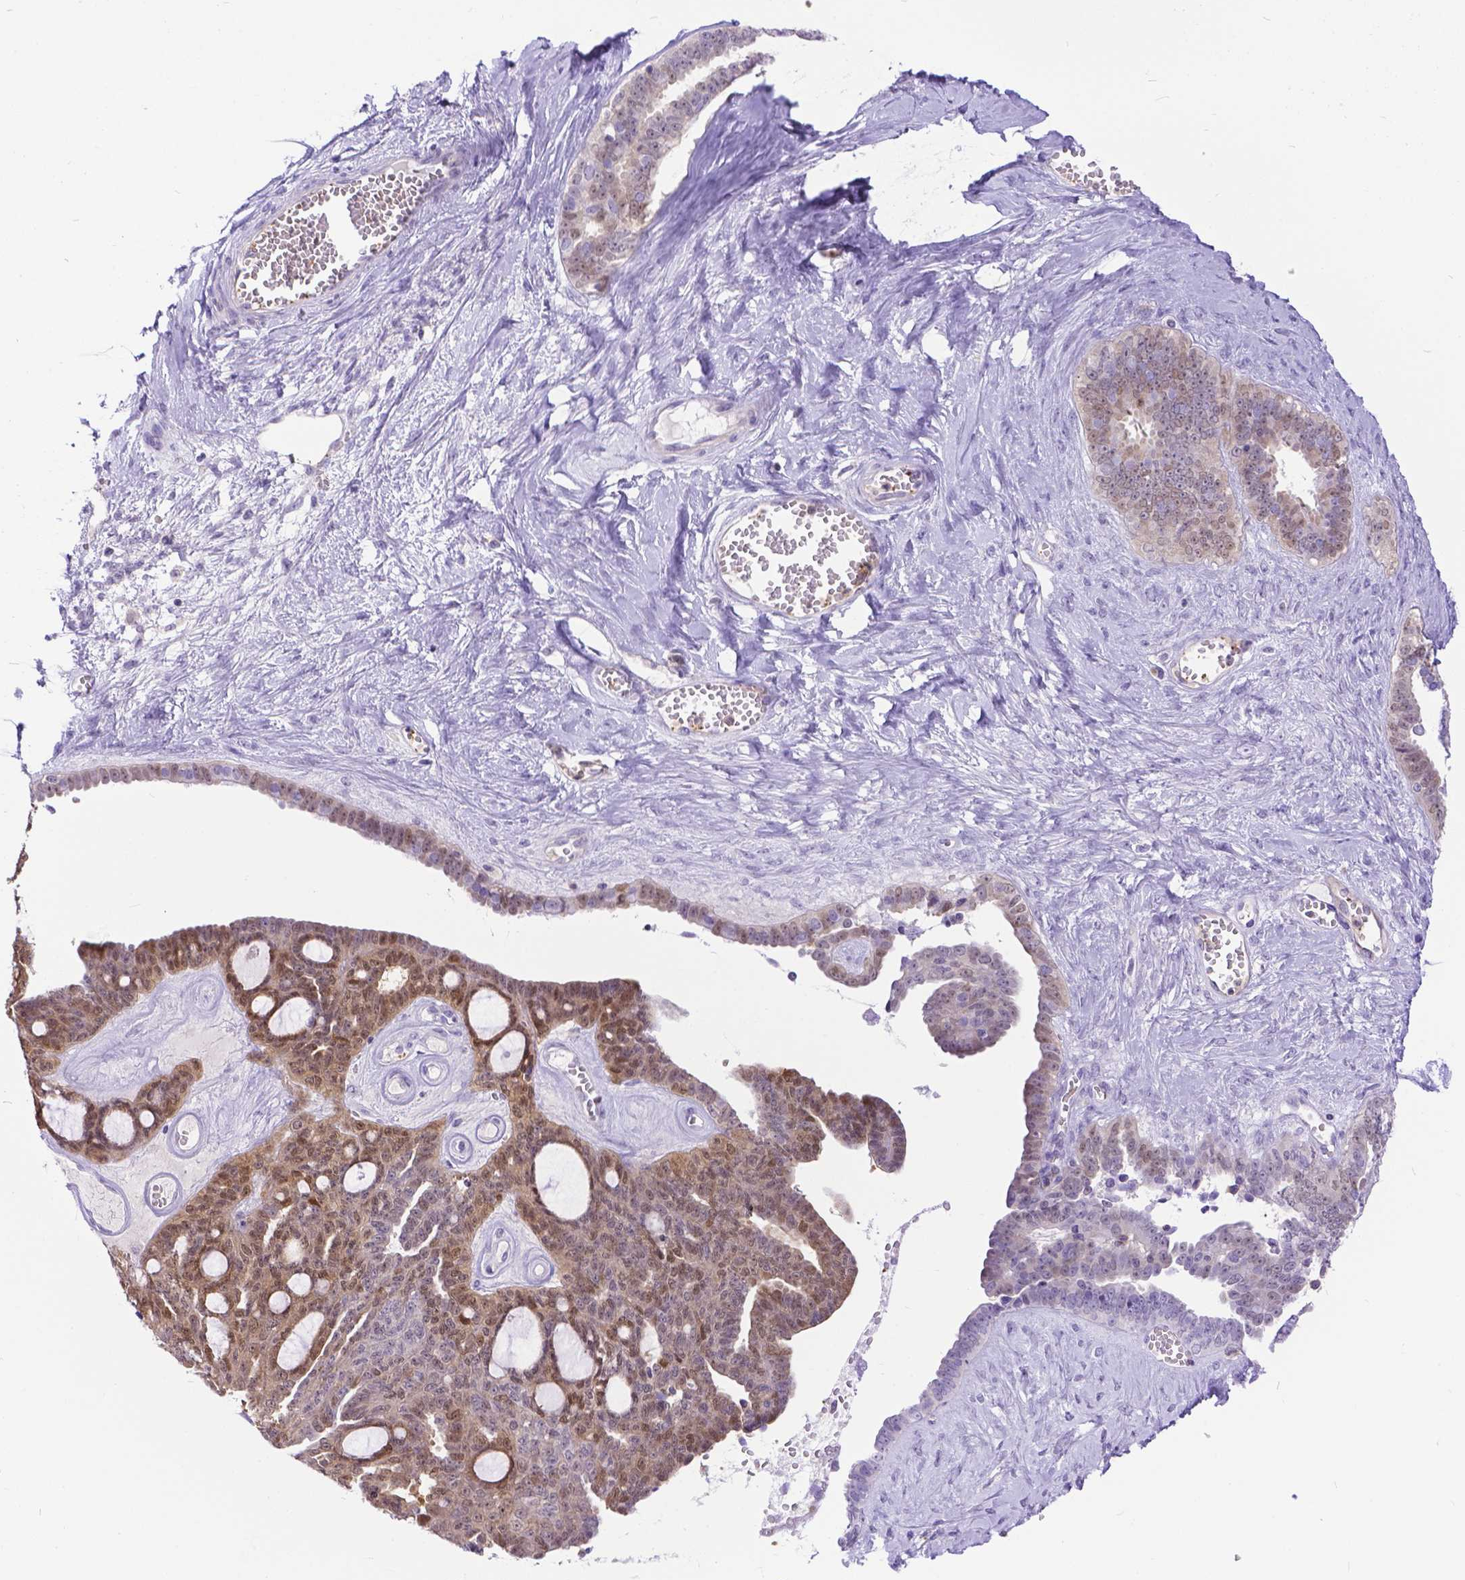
{"staining": {"intensity": "moderate", "quantity": "<25%", "location": "cytoplasmic/membranous,nuclear"}, "tissue": "ovarian cancer", "cell_type": "Tumor cells", "image_type": "cancer", "snomed": [{"axis": "morphology", "description": "Cystadenocarcinoma, serous, NOS"}, {"axis": "topography", "description": "Ovary"}], "caption": "Immunohistochemistry image of neoplastic tissue: human ovarian serous cystadenocarcinoma stained using immunohistochemistry displays low levels of moderate protein expression localized specifically in the cytoplasmic/membranous and nuclear of tumor cells, appearing as a cytoplasmic/membranous and nuclear brown color.", "gene": "TMEM169", "patient": {"sex": "female", "age": 71}}